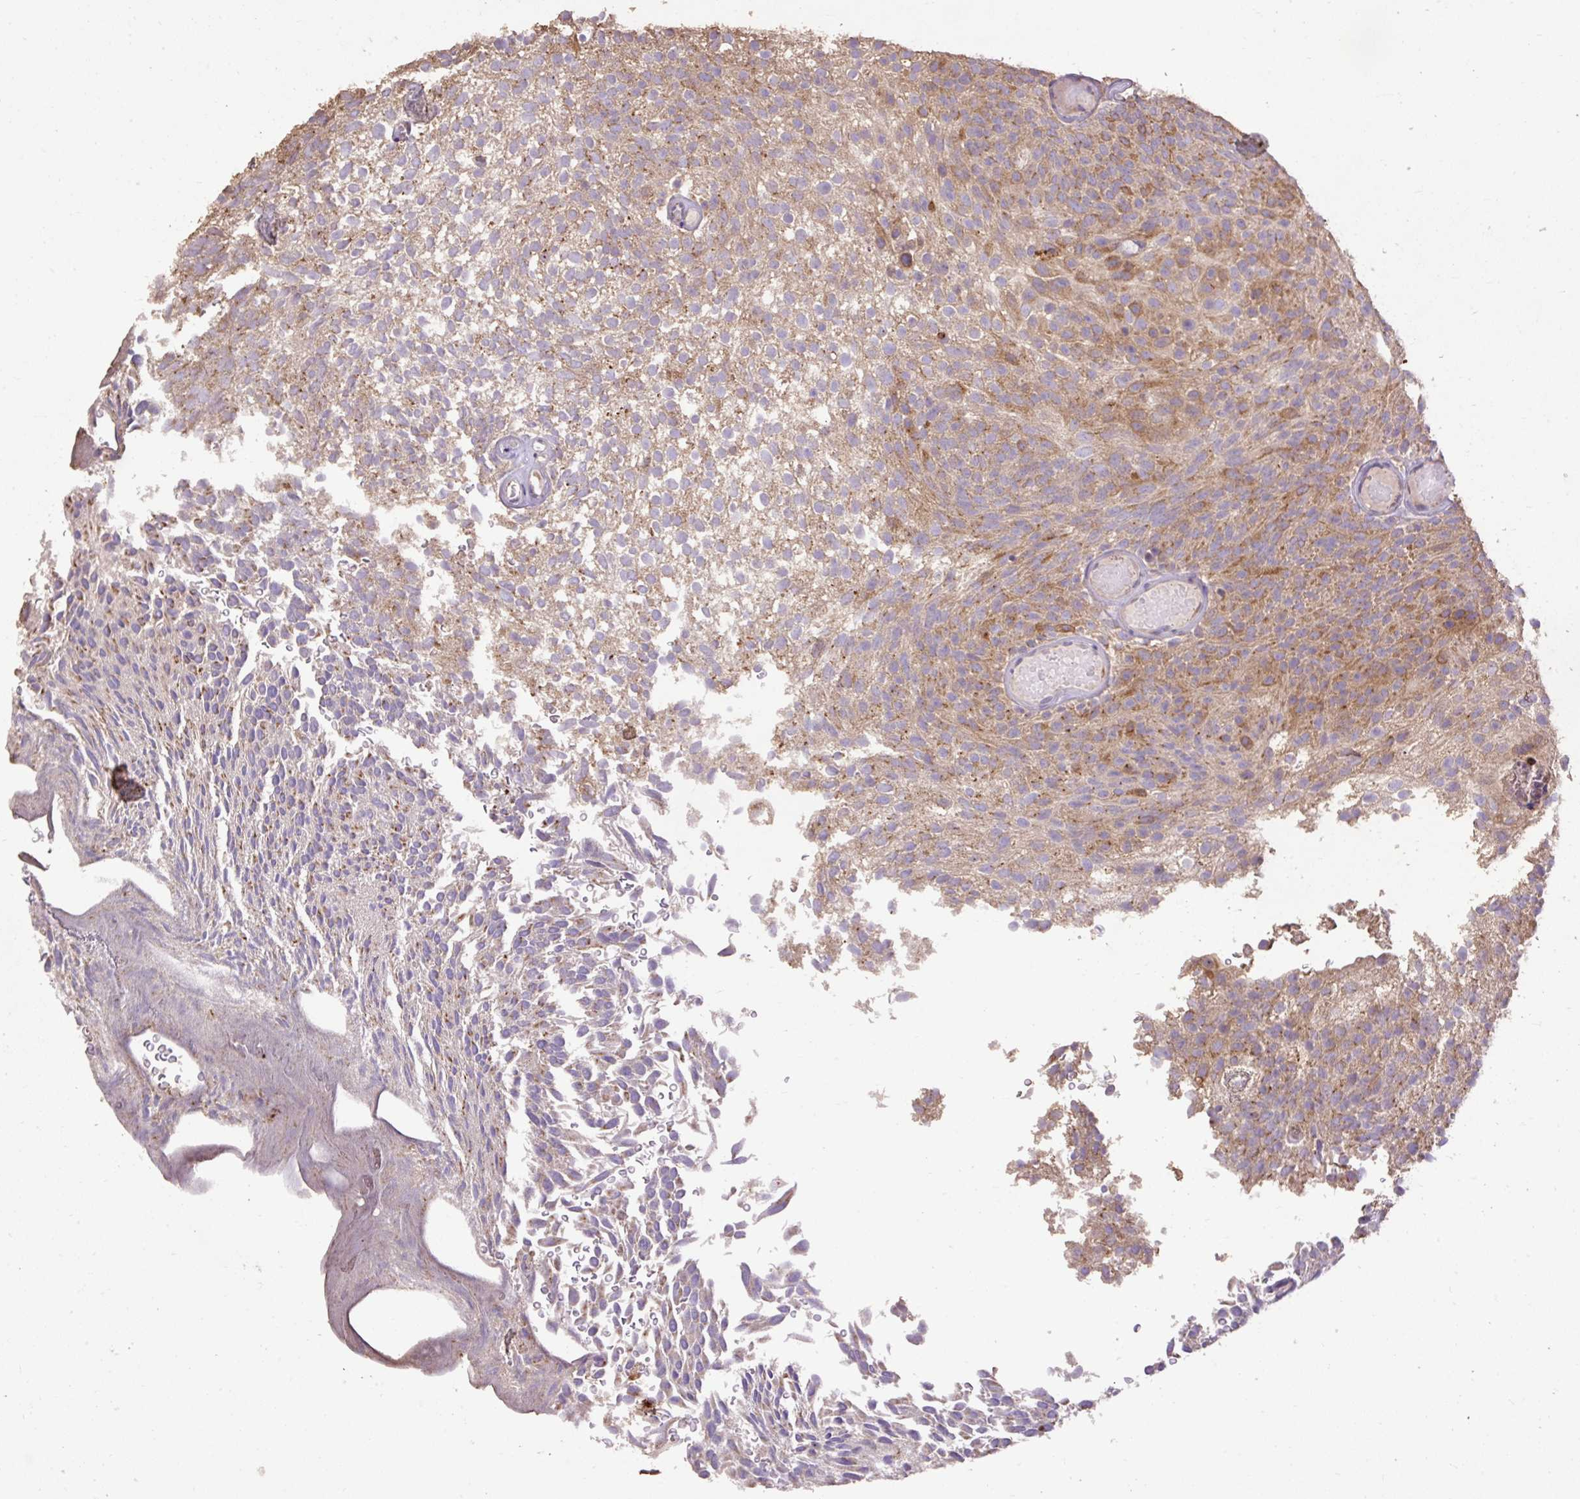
{"staining": {"intensity": "moderate", "quantity": "25%-75%", "location": "cytoplasmic/membranous"}, "tissue": "urothelial cancer", "cell_type": "Tumor cells", "image_type": "cancer", "snomed": [{"axis": "morphology", "description": "Urothelial carcinoma, Low grade"}, {"axis": "topography", "description": "Urinary bladder"}], "caption": "A photomicrograph showing moderate cytoplasmic/membranous staining in about 25%-75% of tumor cells in urothelial cancer, as visualized by brown immunohistochemical staining.", "gene": "ABR", "patient": {"sex": "male", "age": 78}}